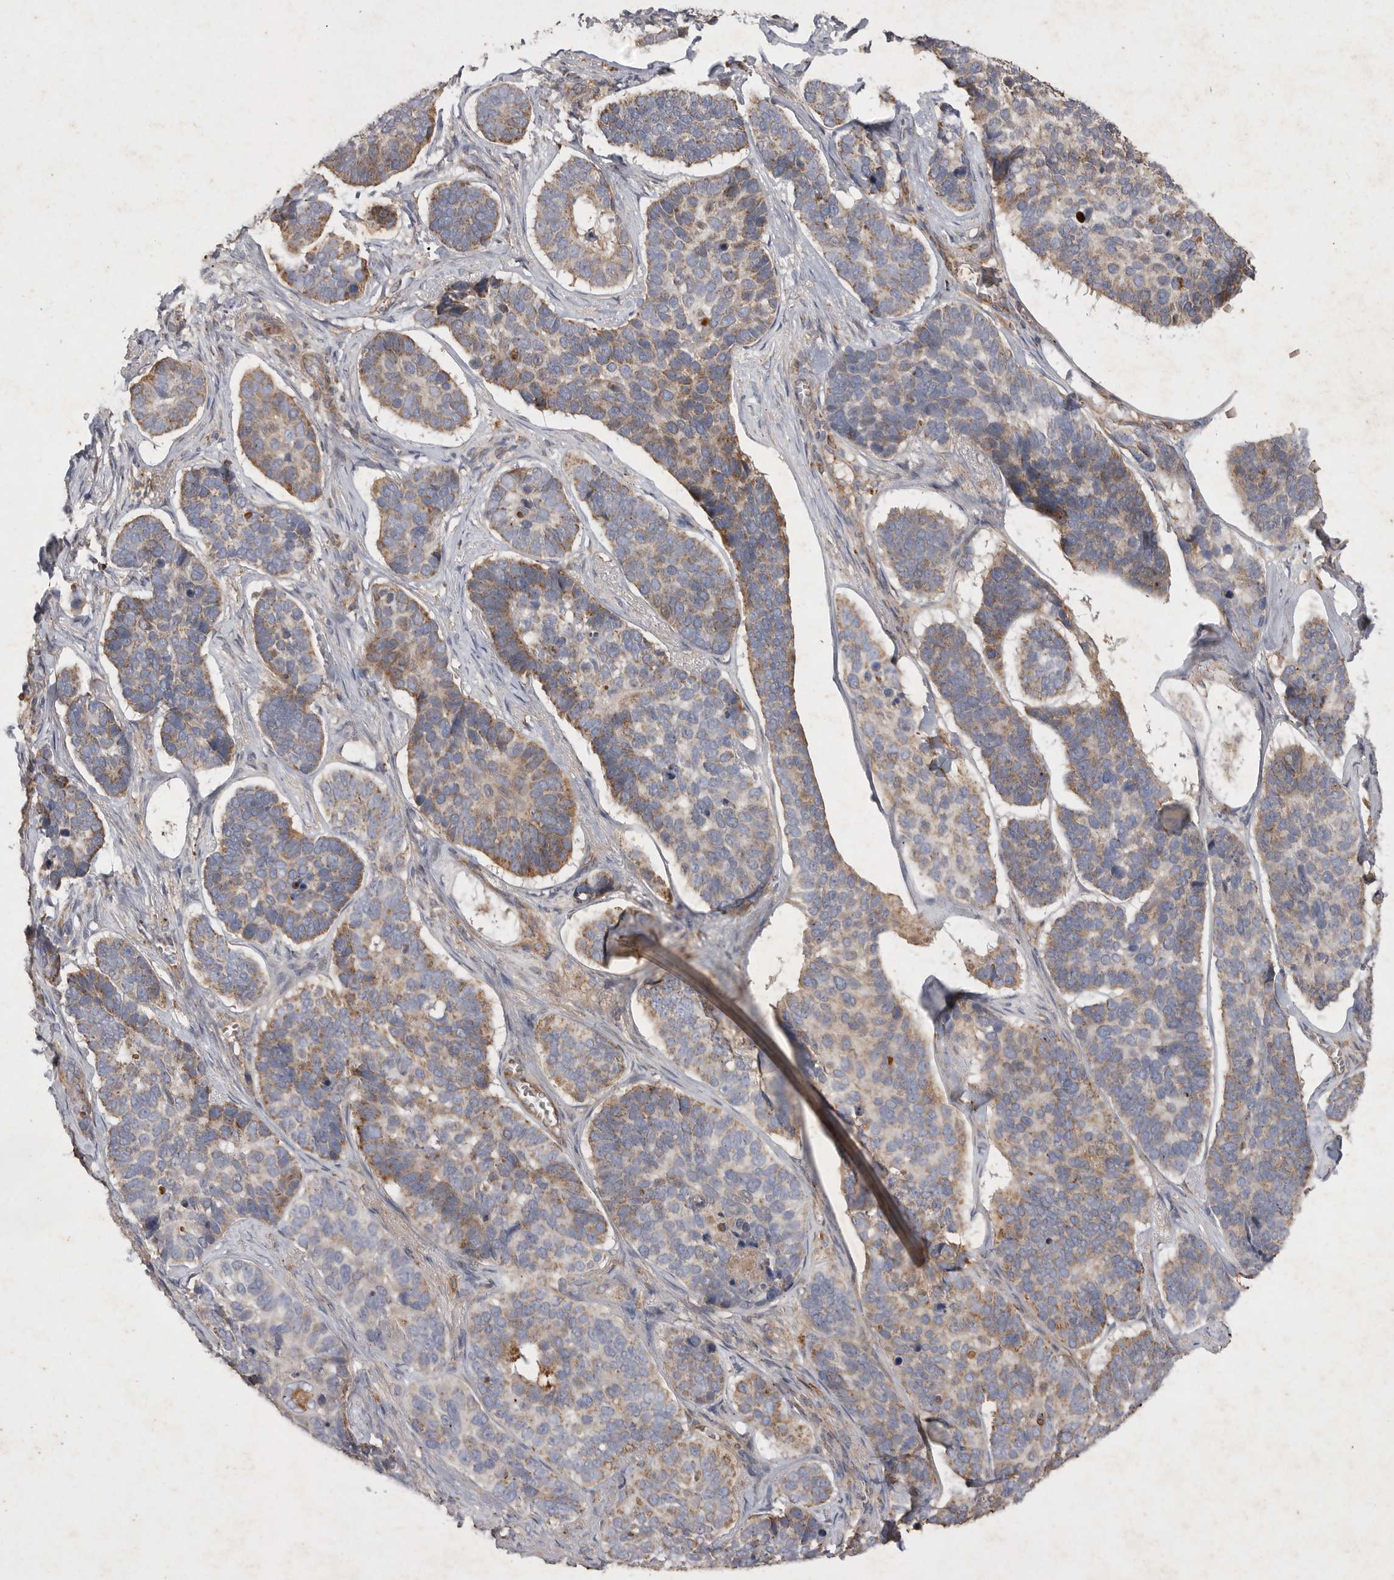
{"staining": {"intensity": "moderate", "quantity": ">75%", "location": "cytoplasmic/membranous"}, "tissue": "skin cancer", "cell_type": "Tumor cells", "image_type": "cancer", "snomed": [{"axis": "morphology", "description": "Basal cell carcinoma"}, {"axis": "topography", "description": "Skin"}], "caption": "Human basal cell carcinoma (skin) stained with a brown dye shows moderate cytoplasmic/membranous positive positivity in about >75% of tumor cells.", "gene": "MRPL41", "patient": {"sex": "male", "age": 62}}